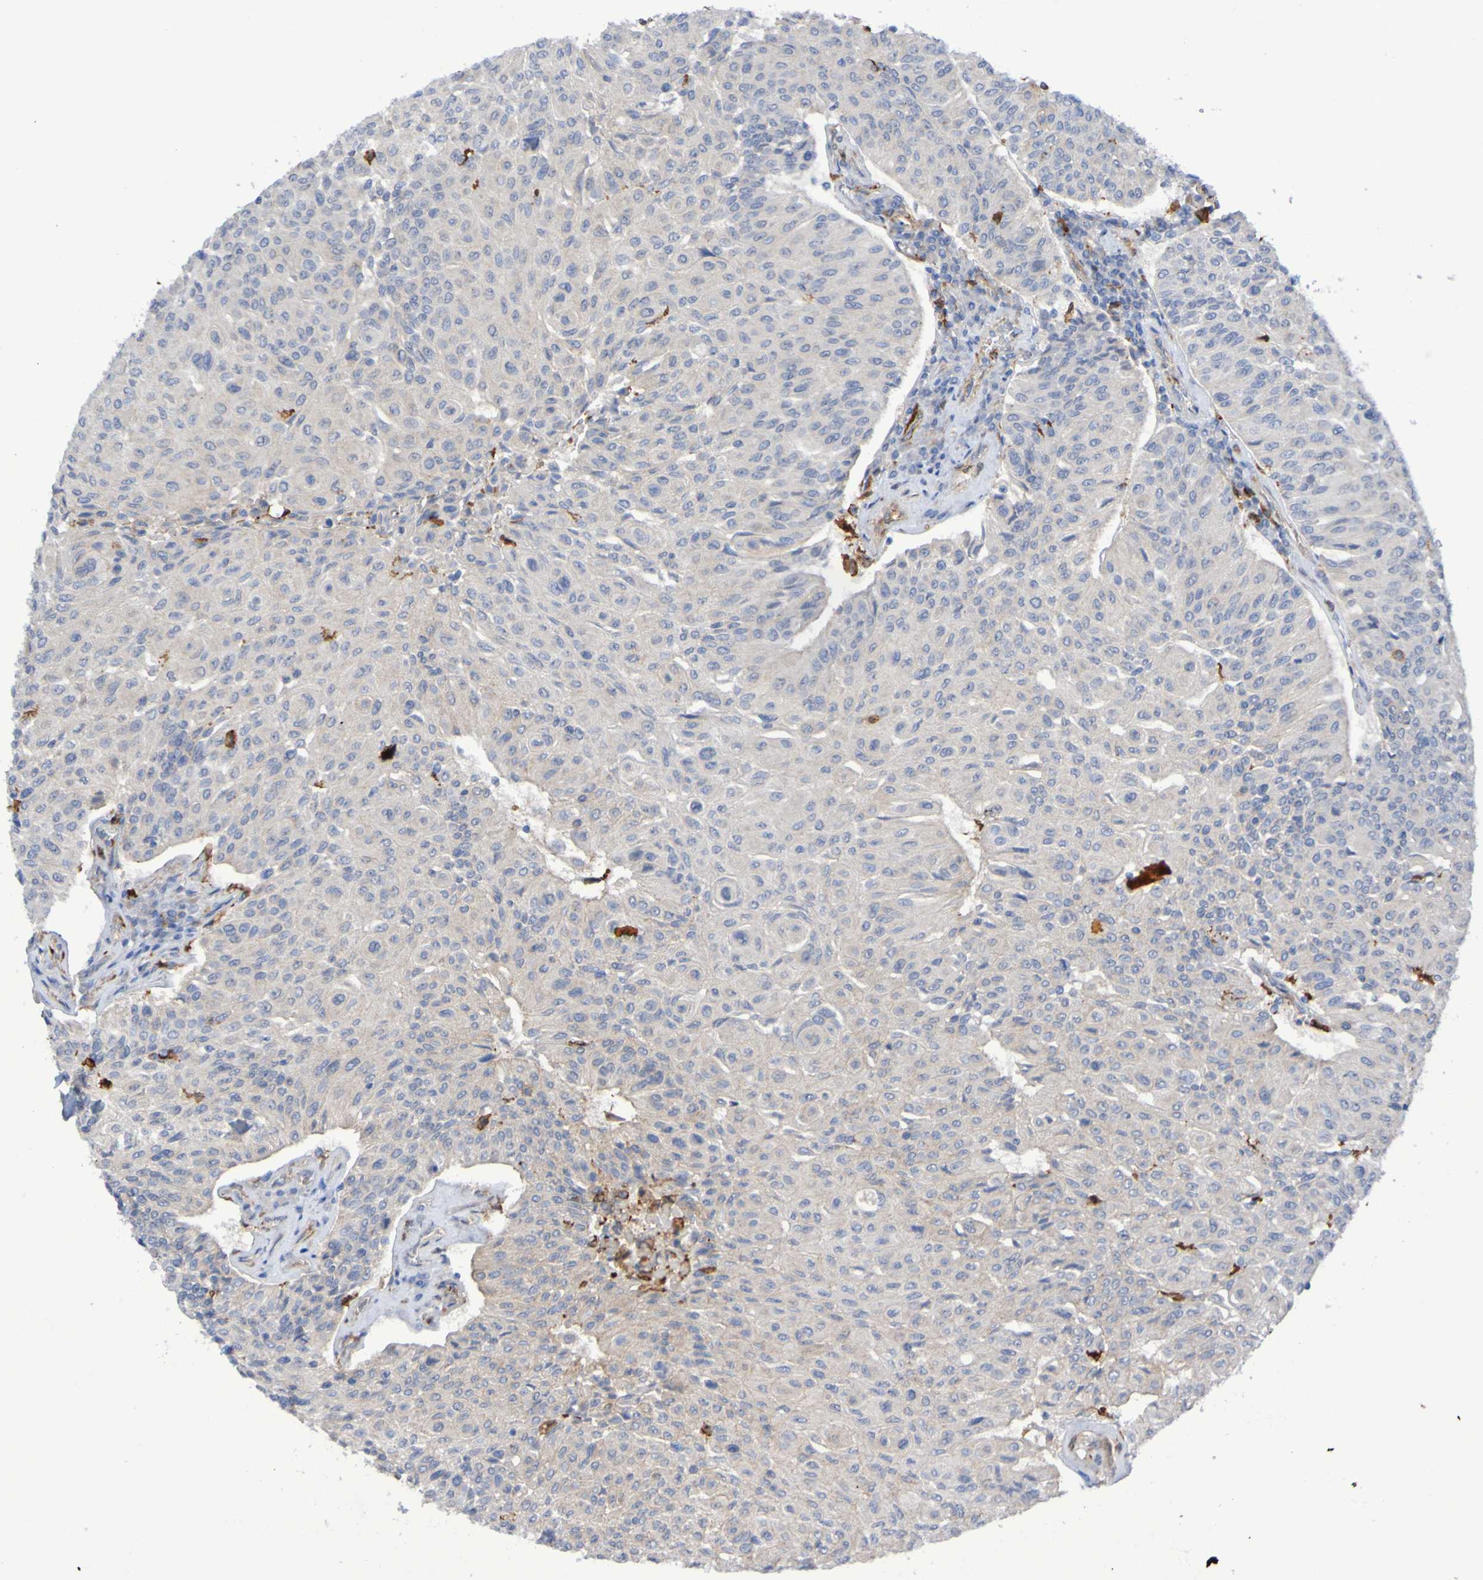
{"staining": {"intensity": "weak", "quantity": "<25%", "location": "cytoplasmic/membranous"}, "tissue": "urothelial cancer", "cell_type": "Tumor cells", "image_type": "cancer", "snomed": [{"axis": "morphology", "description": "Urothelial carcinoma, High grade"}, {"axis": "topography", "description": "Urinary bladder"}], "caption": "An immunohistochemistry micrograph of urothelial cancer is shown. There is no staining in tumor cells of urothelial cancer.", "gene": "SCRG1", "patient": {"sex": "male", "age": 66}}